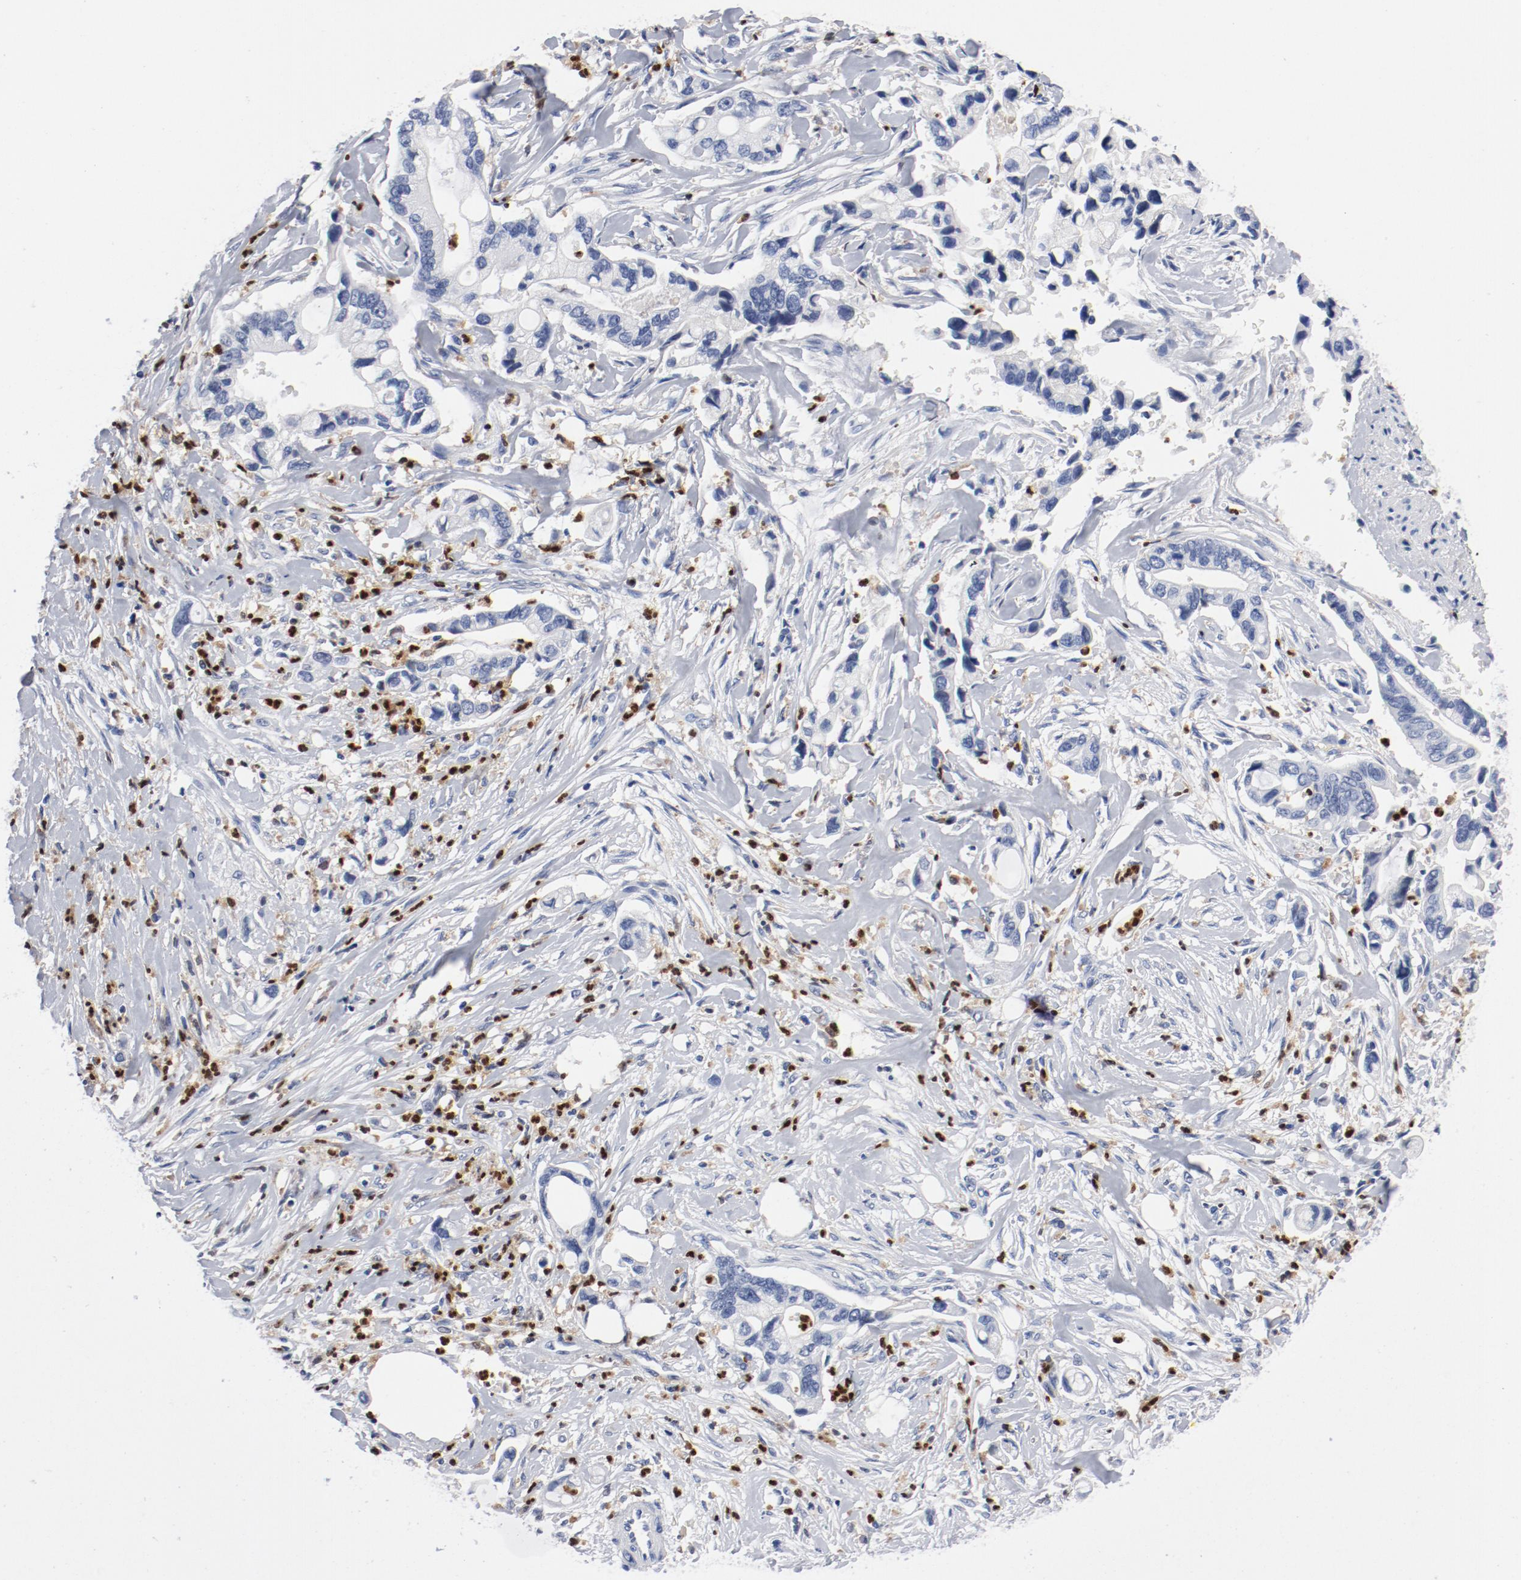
{"staining": {"intensity": "negative", "quantity": "none", "location": "none"}, "tissue": "pancreatic cancer", "cell_type": "Tumor cells", "image_type": "cancer", "snomed": [{"axis": "morphology", "description": "Adenocarcinoma, NOS"}, {"axis": "topography", "description": "Pancreas"}], "caption": "Tumor cells are negative for protein expression in human pancreatic adenocarcinoma.", "gene": "NCF1", "patient": {"sex": "male", "age": 70}}